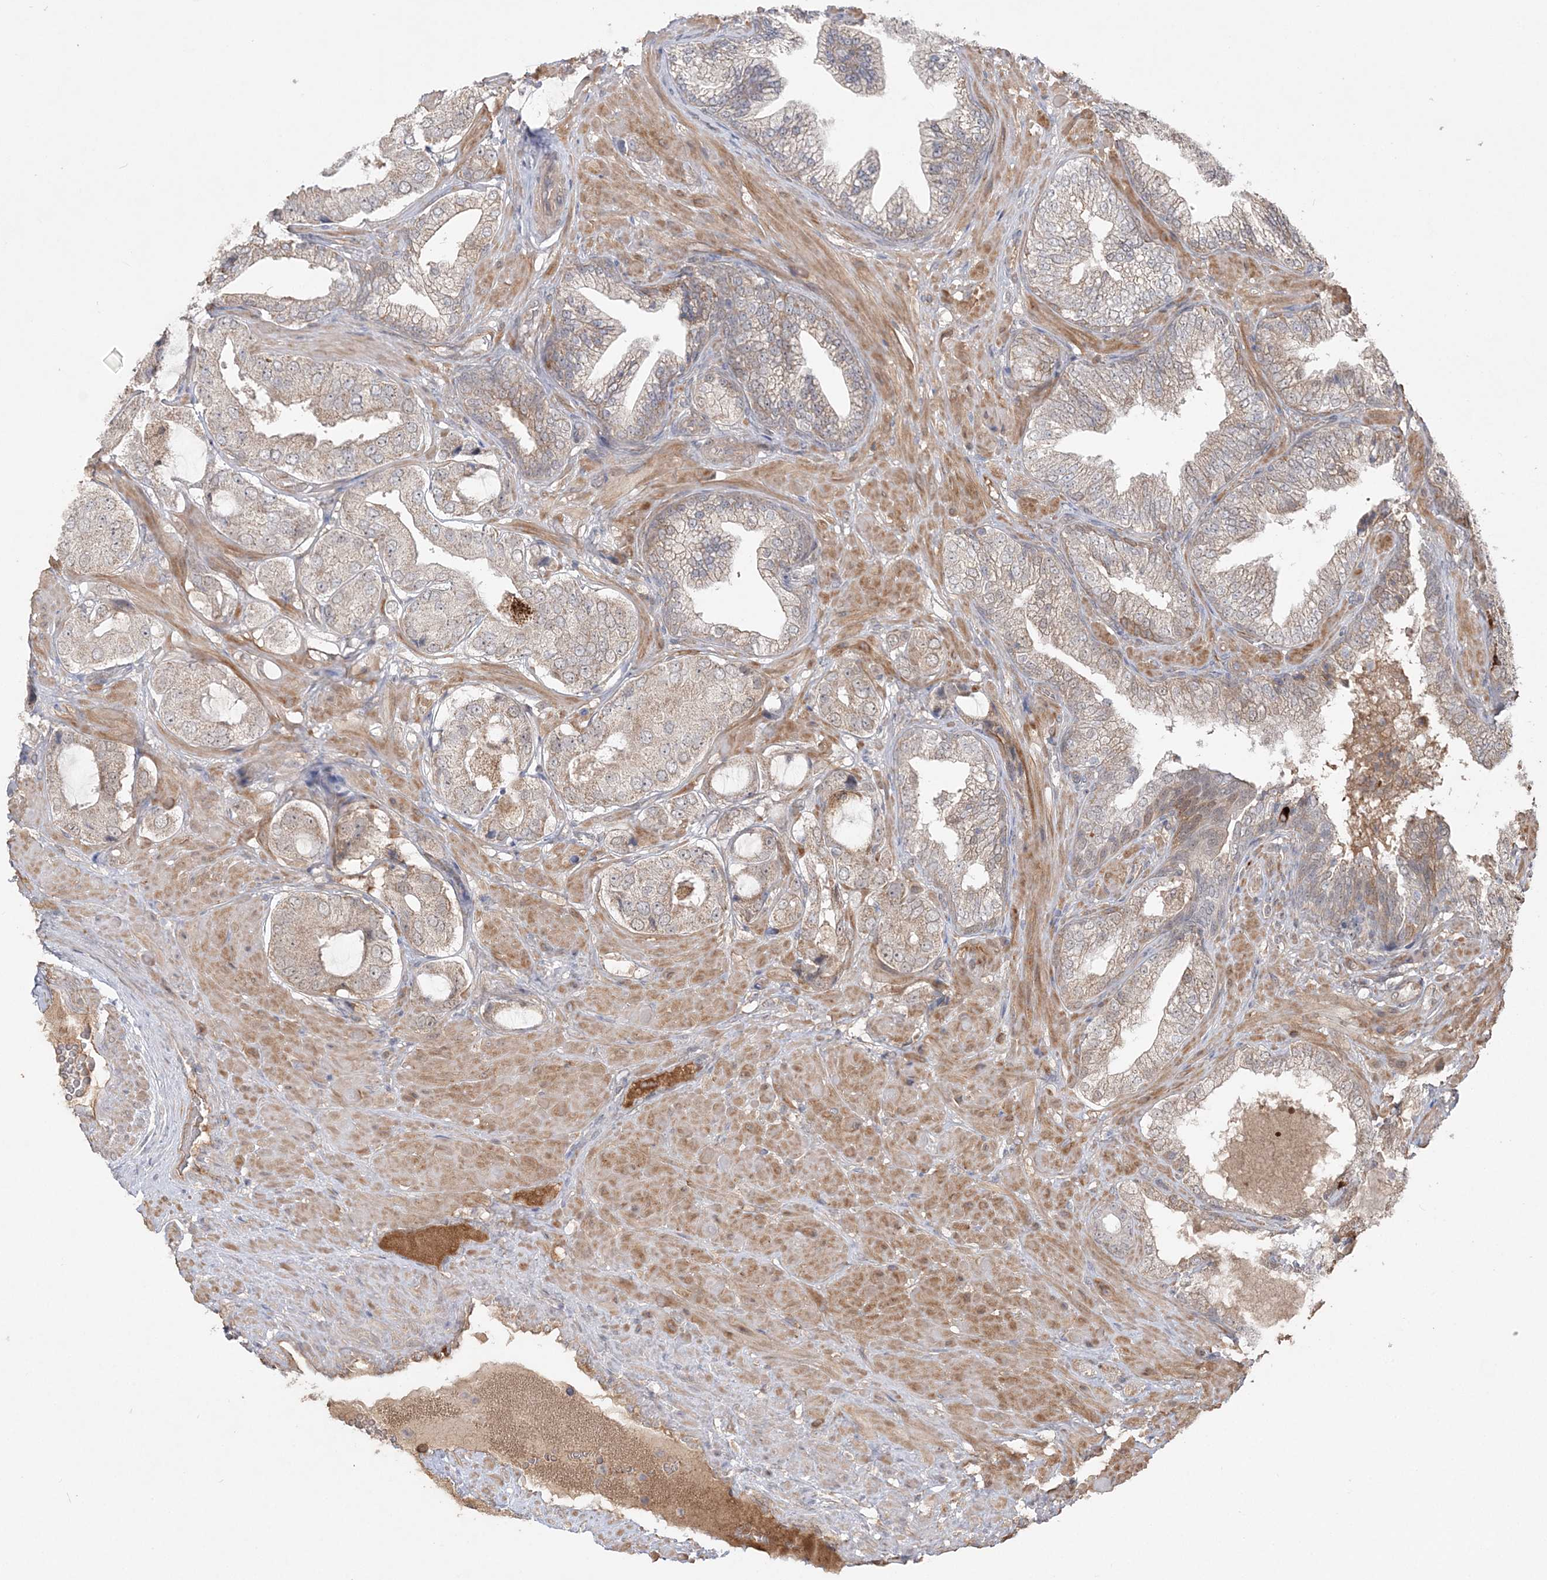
{"staining": {"intensity": "weak", "quantity": "25%-75%", "location": "cytoplasmic/membranous"}, "tissue": "prostate cancer", "cell_type": "Tumor cells", "image_type": "cancer", "snomed": [{"axis": "morphology", "description": "Adenocarcinoma, High grade"}, {"axis": "topography", "description": "Prostate"}], "caption": "Prostate cancer (adenocarcinoma (high-grade)) was stained to show a protein in brown. There is low levels of weak cytoplasmic/membranous staining in about 25%-75% of tumor cells.", "gene": "SCLT1", "patient": {"sex": "male", "age": 59}}